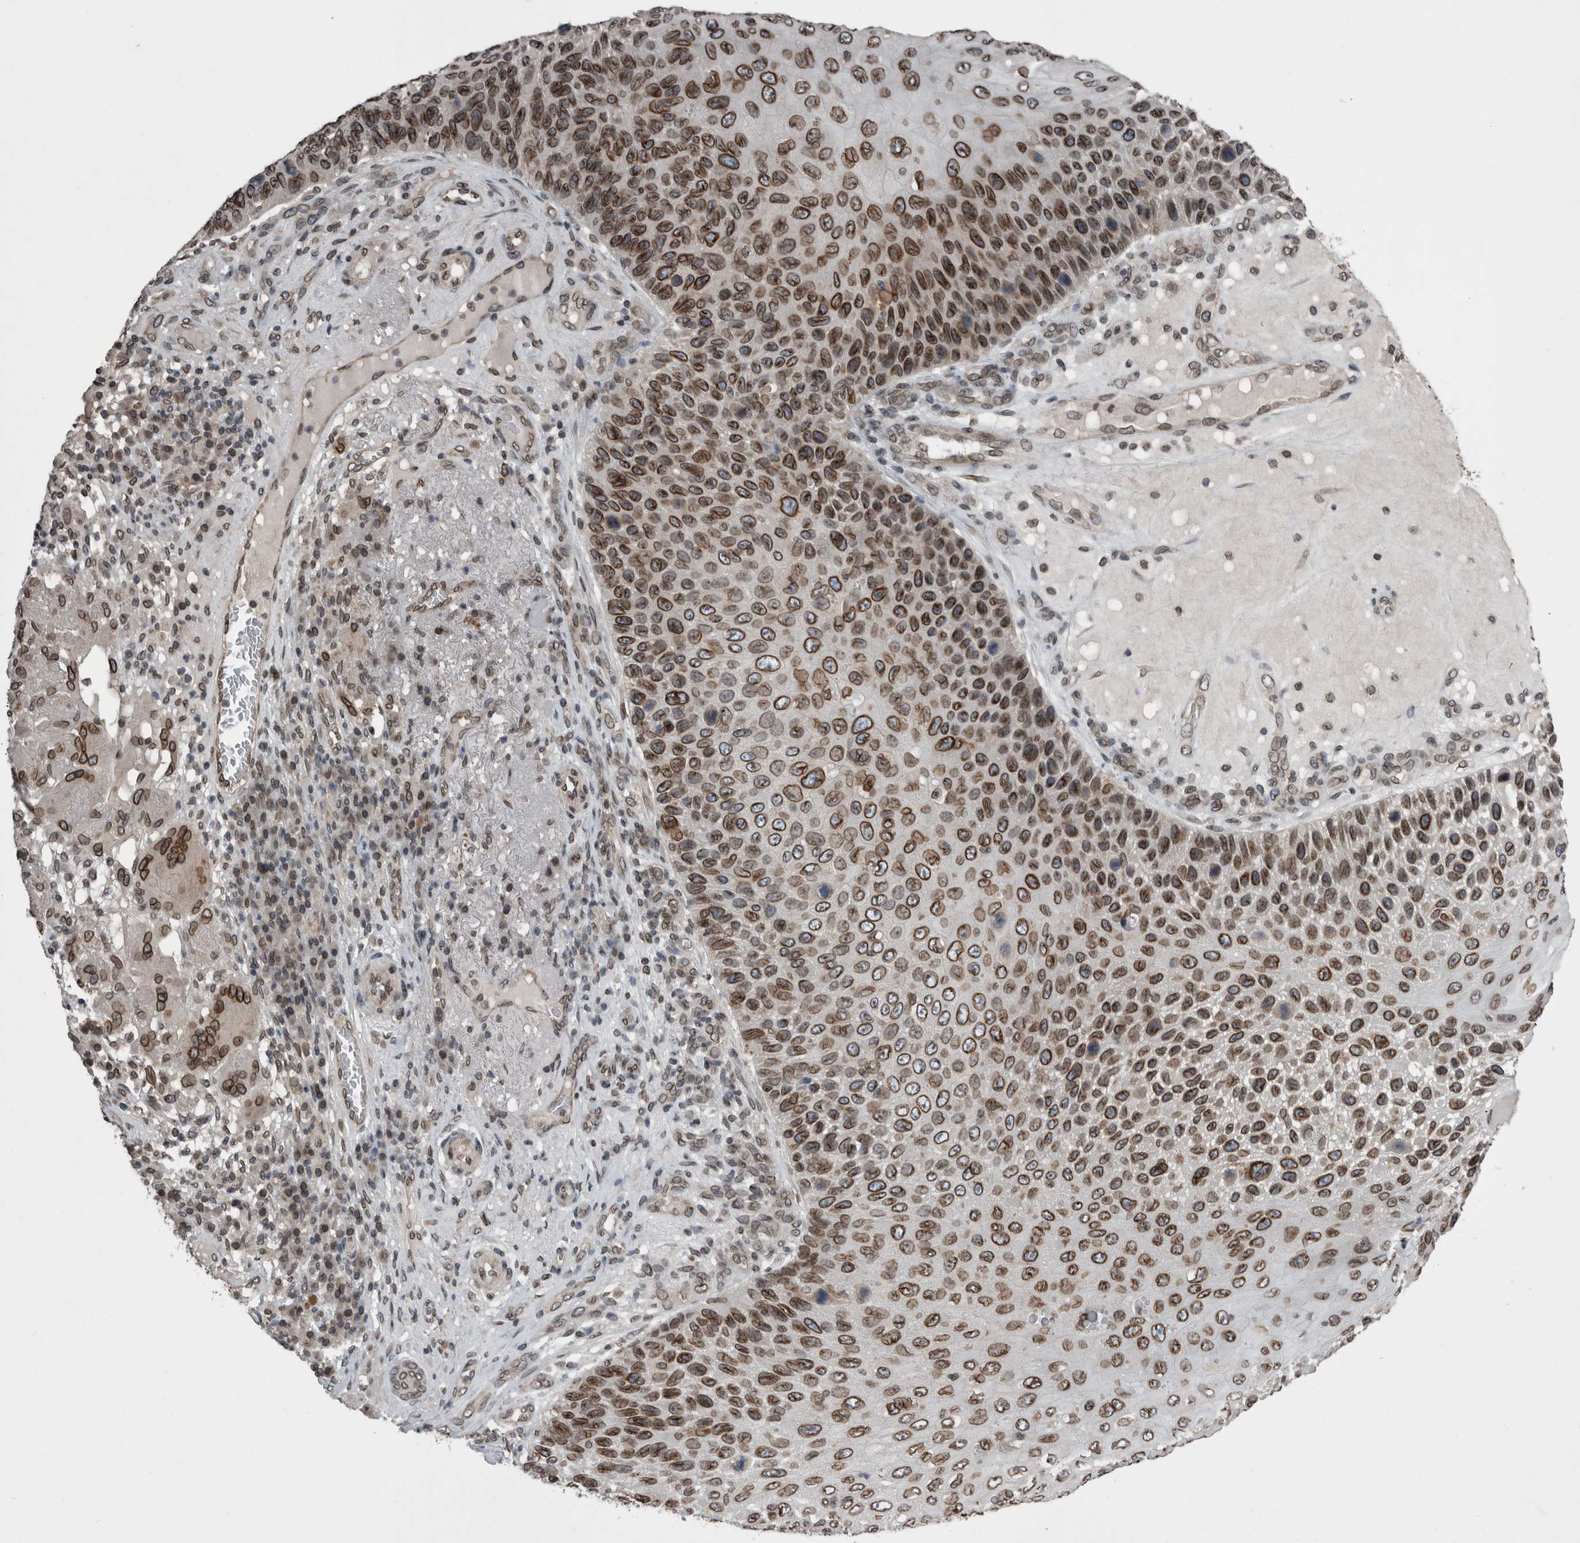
{"staining": {"intensity": "strong", "quantity": ">75%", "location": "cytoplasmic/membranous,nuclear"}, "tissue": "skin cancer", "cell_type": "Tumor cells", "image_type": "cancer", "snomed": [{"axis": "morphology", "description": "Squamous cell carcinoma, NOS"}, {"axis": "topography", "description": "Skin"}], "caption": "Squamous cell carcinoma (skin) stained for a protein demonstrates strong cytoplasmic/membranous and nuclear positivity in tumor cells. (IHC, brightfield microscopy, high magnification).", "gene": "RANBP2", "patient": {"sex": "female", "age": 88}}